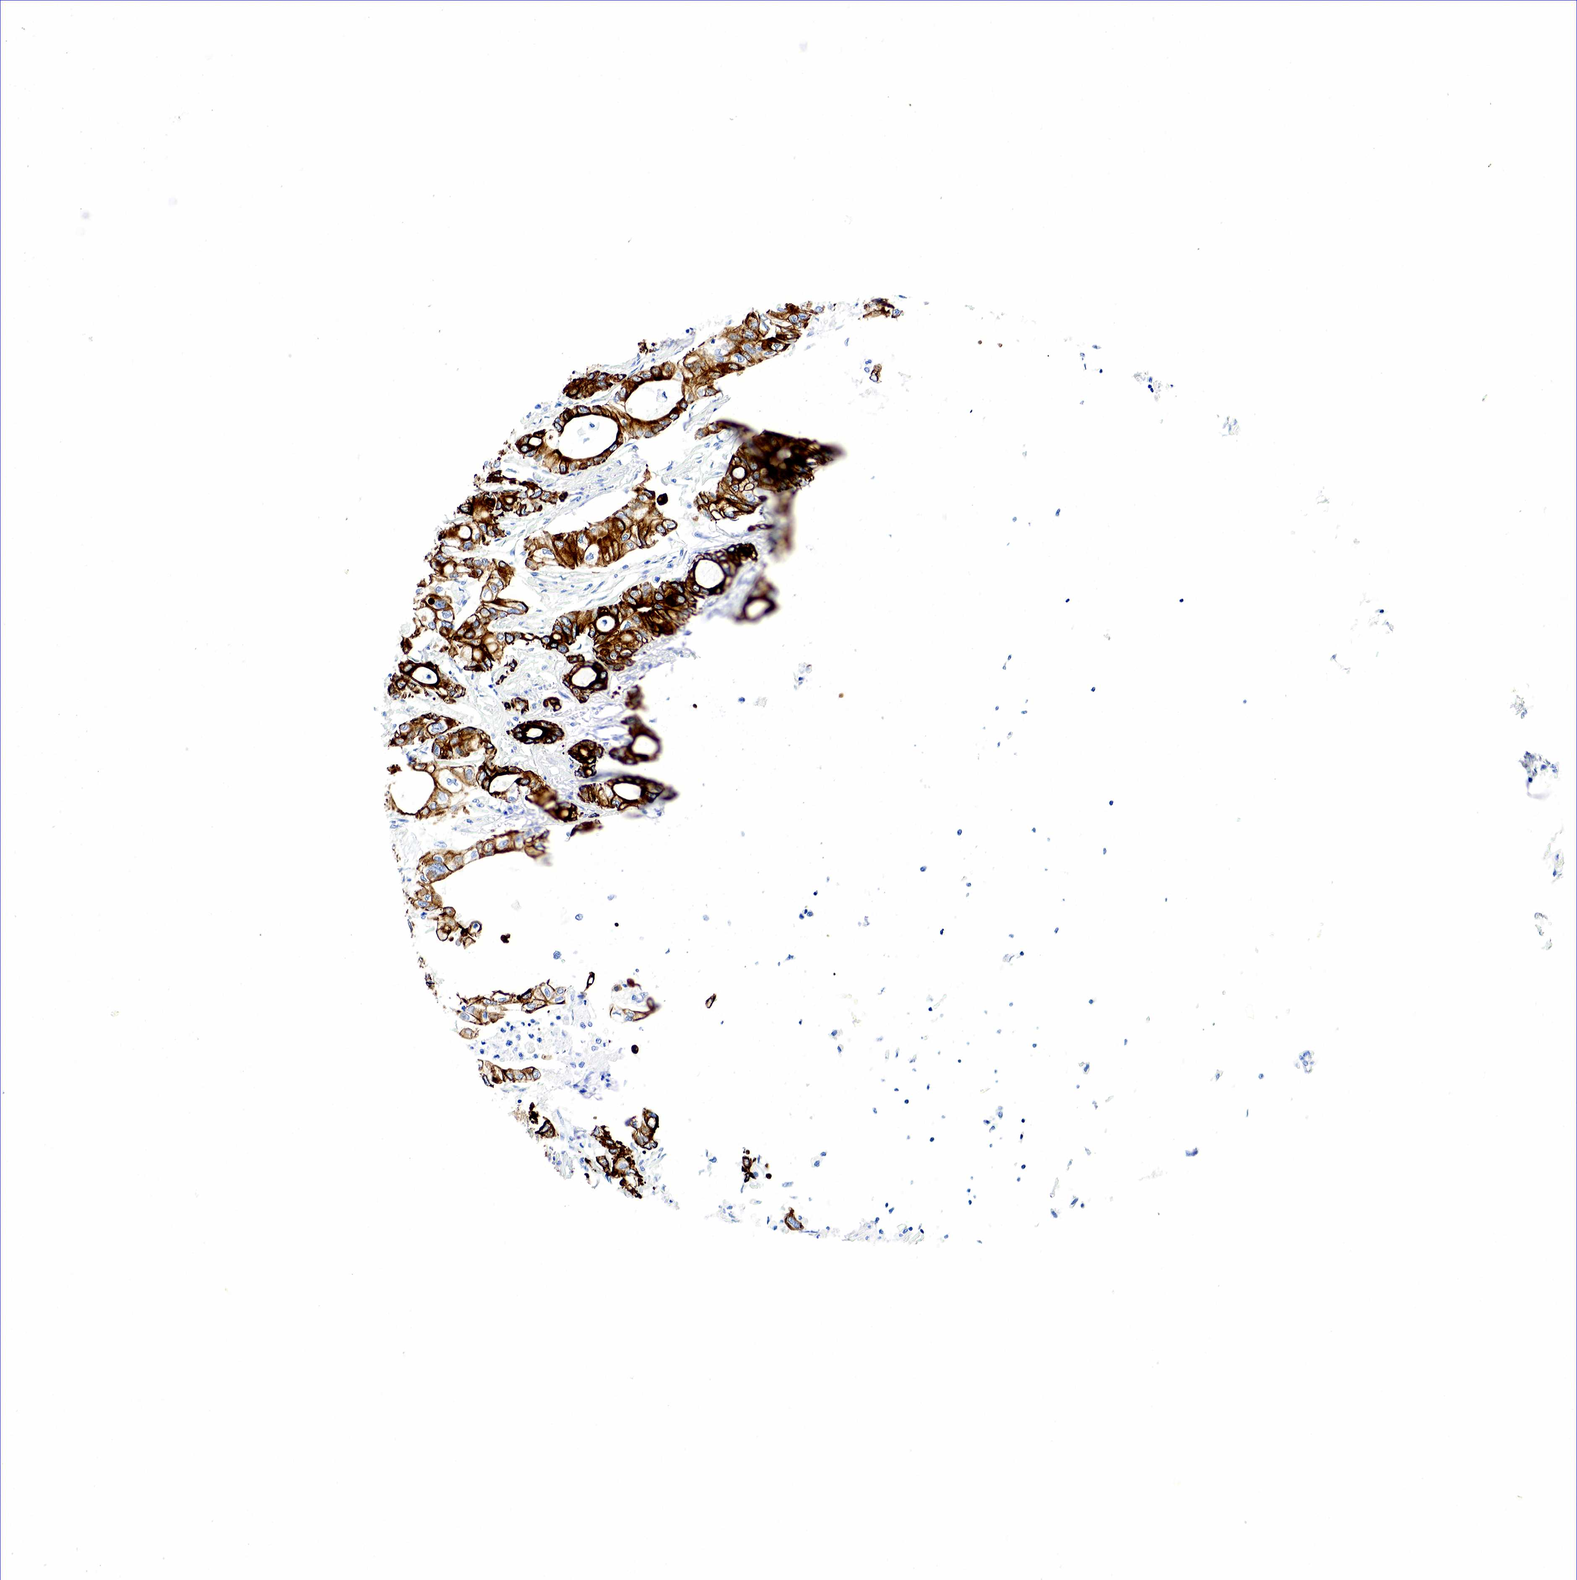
{"staining": {"intensity": "strong", "quantity": ">75%", "location": "cytoplasmic/membranous"}, "tissue": "pancreatic cancer", "cell_type": "Tumor cells", "image_type": "cancer", "snomed": [{"axis": "morphology", "description": "Adenocarcinoma, NOS"}, {"axis": "topography", "description": "Pancreas"}], "caption": "Approximately >75% of tumor cells in pancreatic adenocarcinoma display strong cytoplasmic/membranous protein staining as visualized by brown immunohistochemical staining.", "gene": "KRT18", "patient": {"sex": "male", "age": 79}}